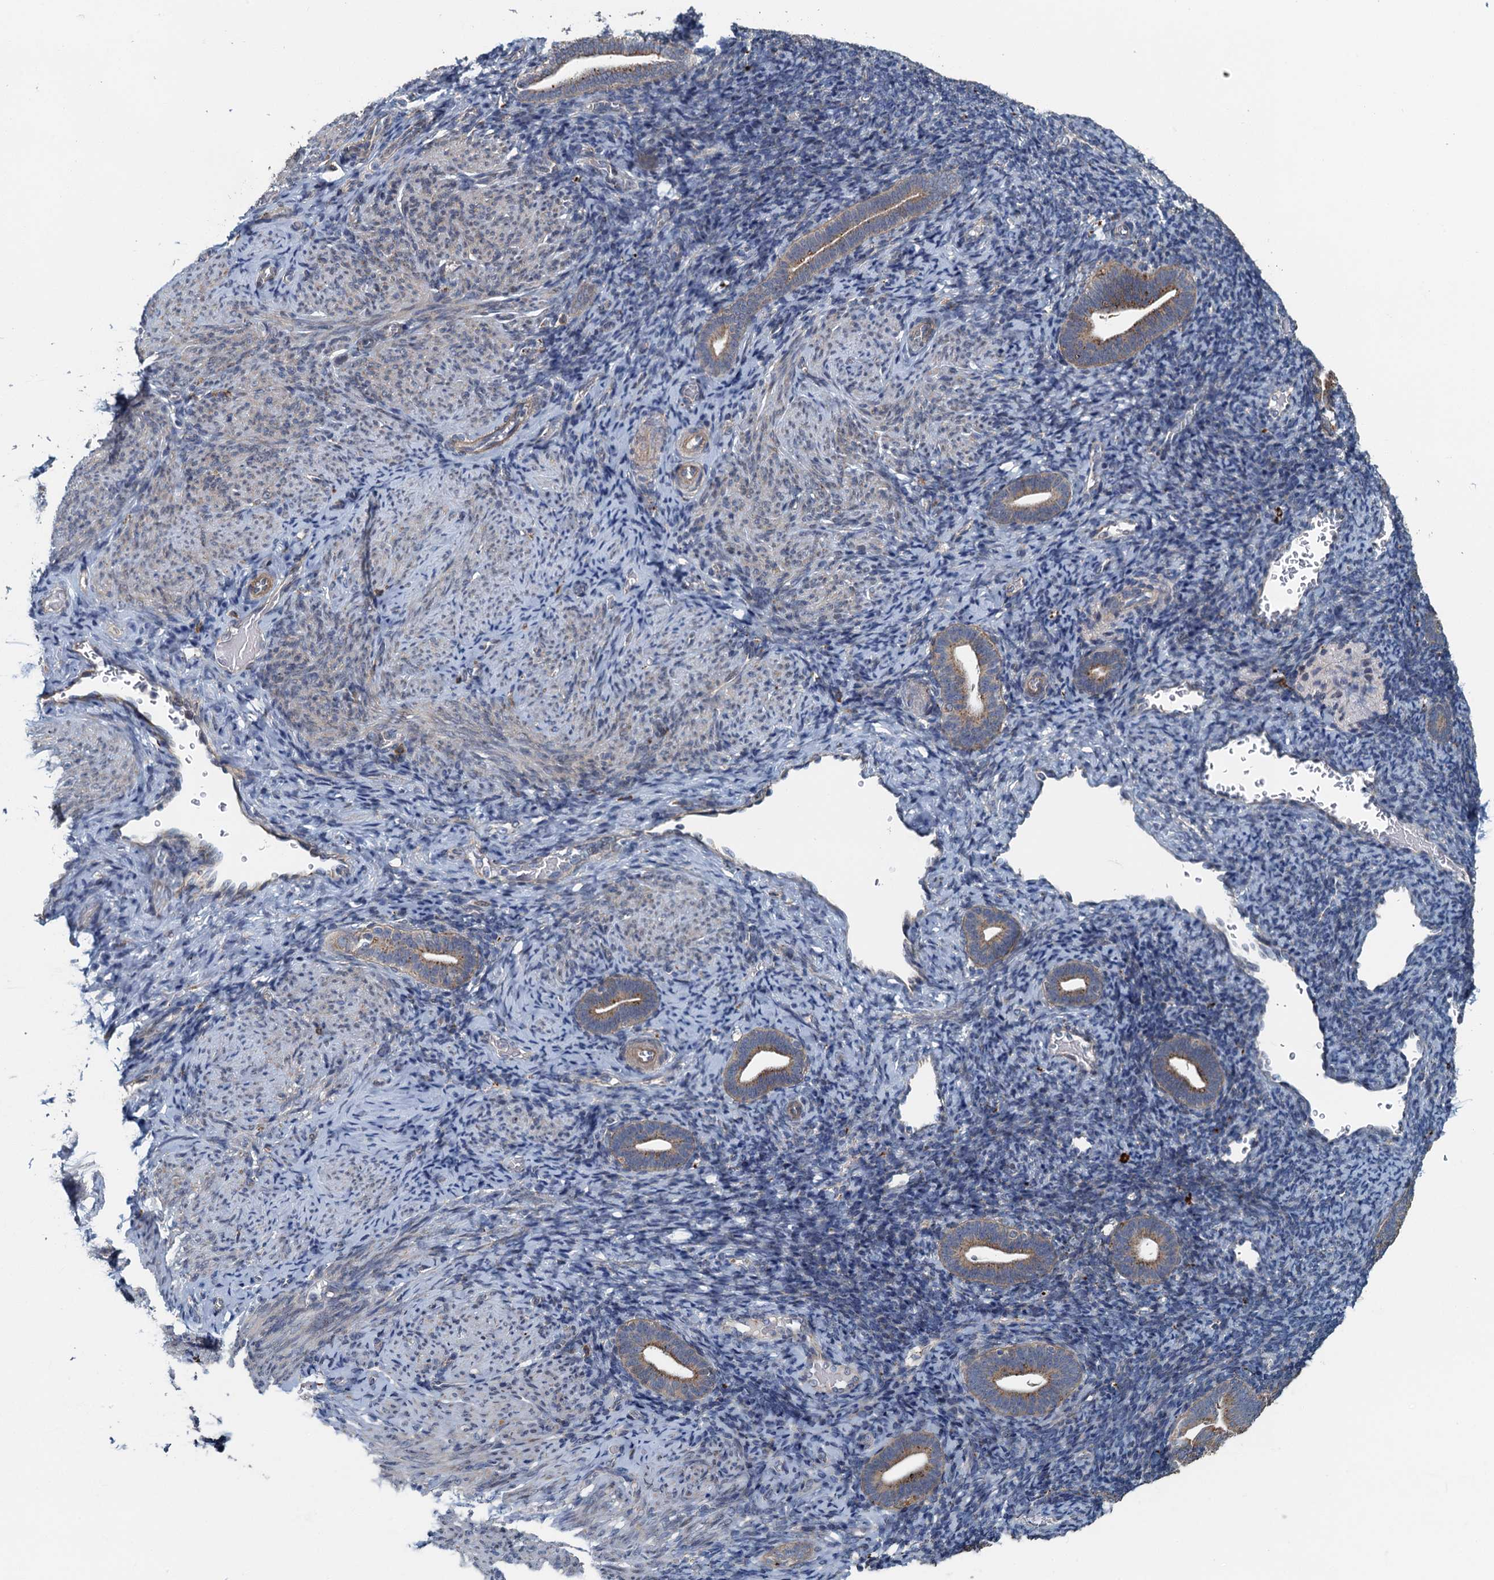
{"staining": {"intensity": "negative", "quantity": "none", "location": "none"}, "tissue": "endometrium", "cell_type": "Cells in endometrial stroma", "image_type": "normal", "snomed": [{"axis": "morphology", "description": "Normal tissue, NOS"}, {"axis": "topography", "description": "Endometrium"}], "caption": "Endometrium was stained to show a protein in brown. There is no significant staining in cells in endometrial stroma. (Brightfield microscopy of DAB (3,3'-diaminobenzidine) IHC at high magnification).", "gene": "AGRN", "patient": {"sex": "female", "age": 51}}